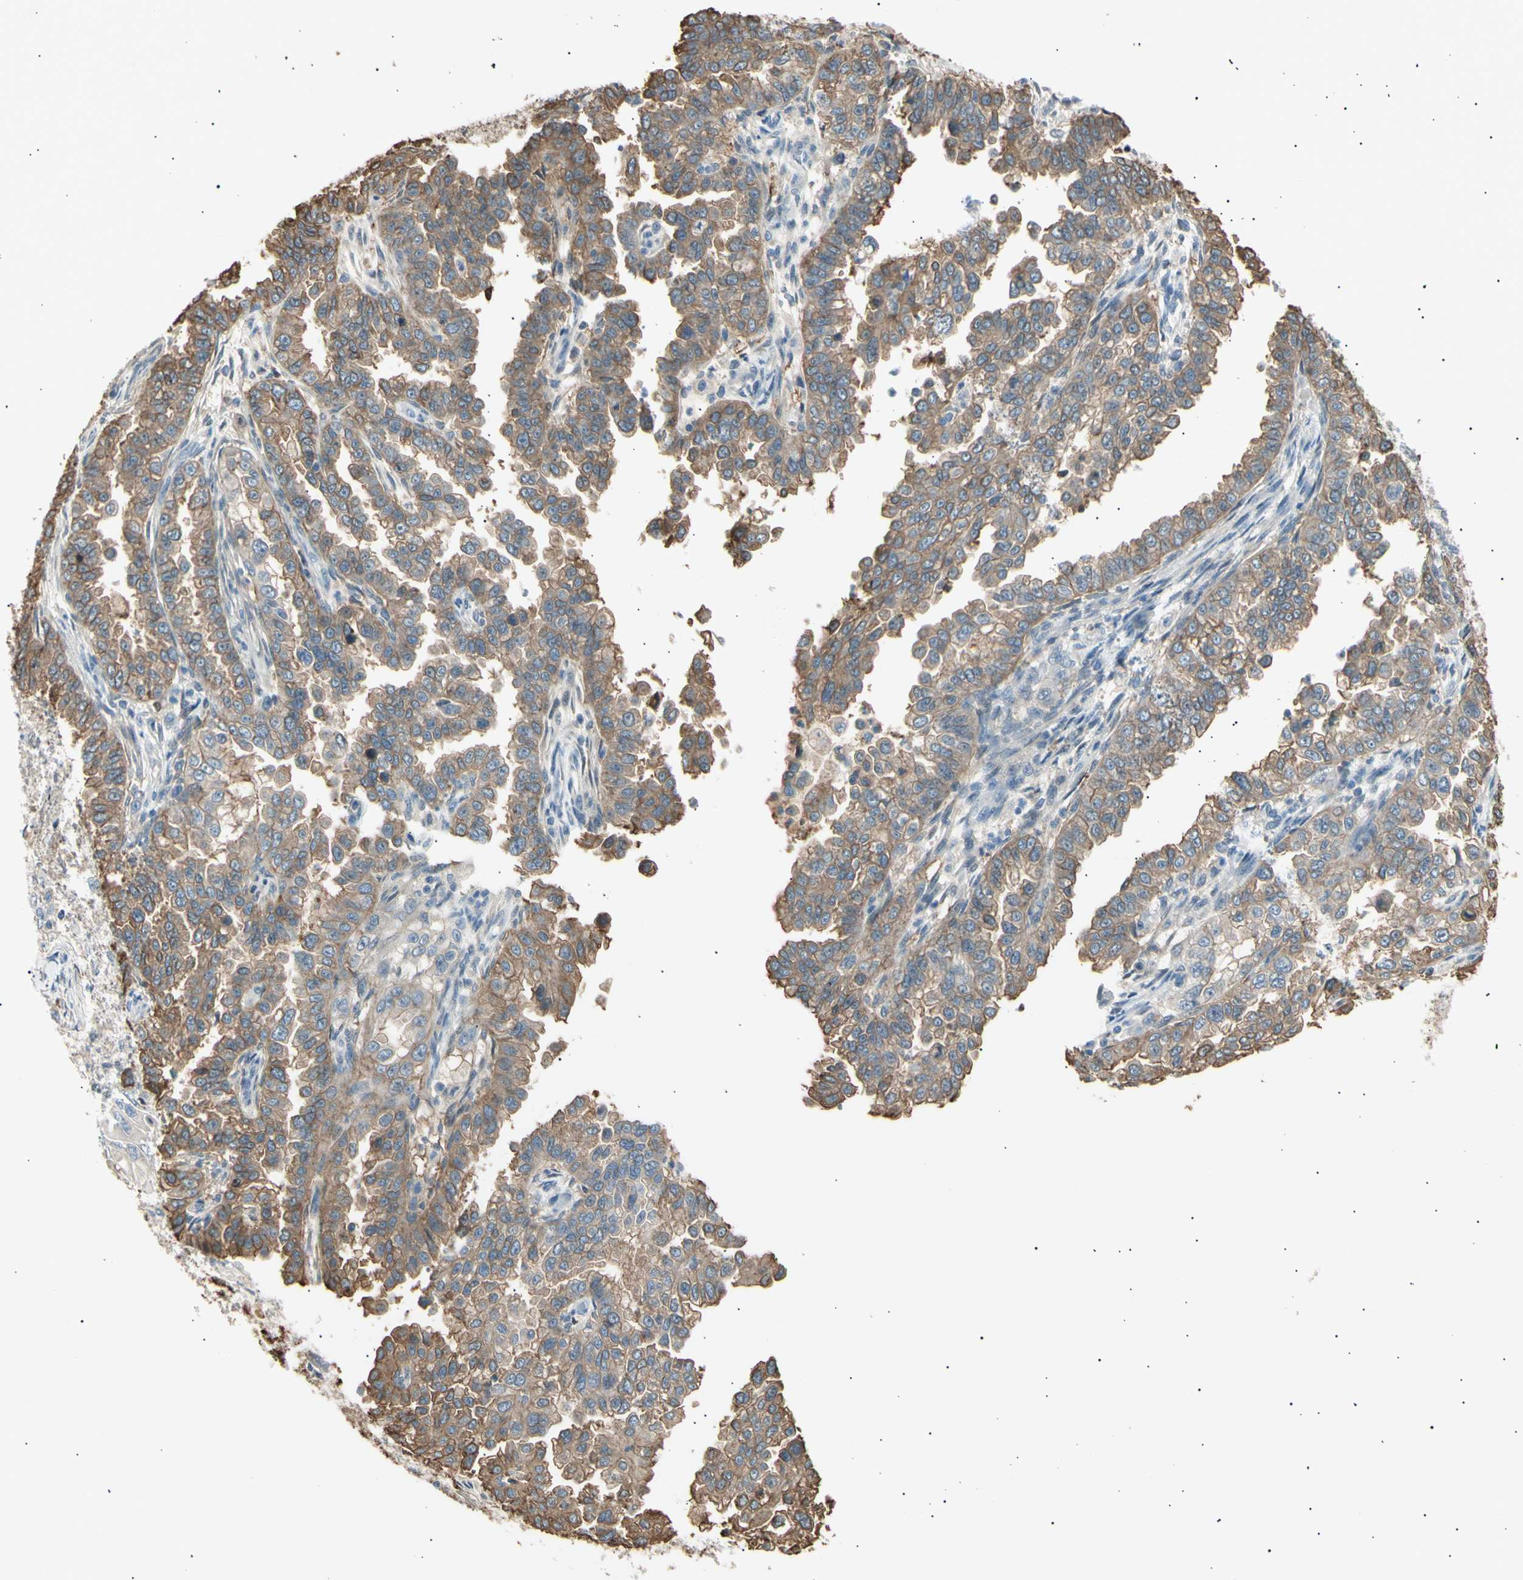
{"staining": {"intensity": "moderate", "quantity": ">75%", "location": "cytoplasmic/membranous"}, "tissue": "endometrial cancer", "cell_type": "Tumor cells", "image_type": "cancer", "snomed": [{"axis": "morphology", "description": "Adenocarcinoma, NOS"}, {"axis": "topography", "description": "Endometrium"}], "caption": "Tumor cells demonstrate moderate cytoplasmic/membranous staining in about >75% of cells in adenocarcinoma (endometrial). (DAB (3,3'-diaminobenzidine) = brown stain, brightfield microscopy at high magnification).", "gene": "LHPP", "patient": {"sex": "female", "age": 85}}